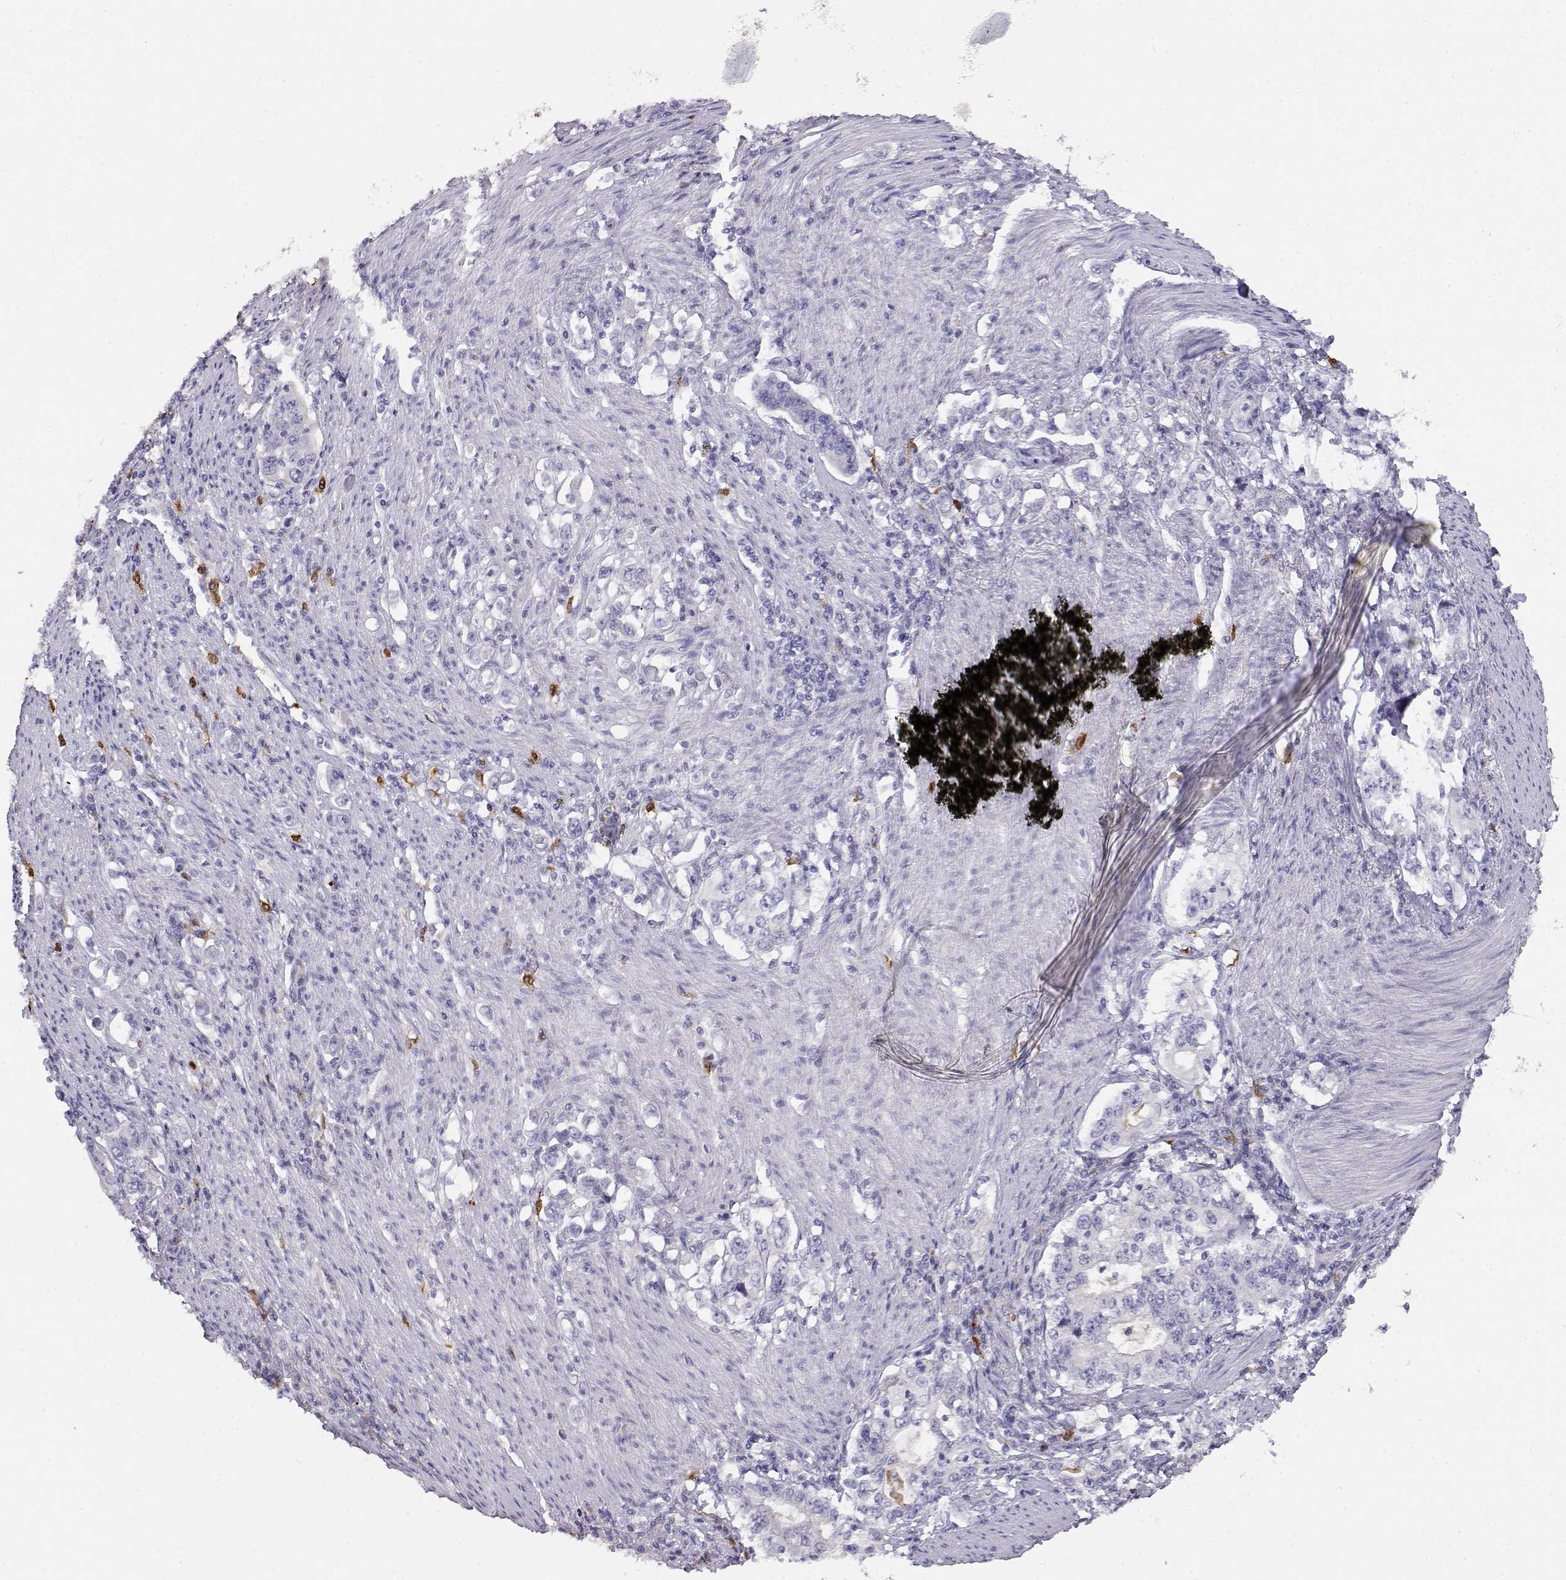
{"staining": {"intensity": "negative", "quantity": "none", "location": "none"}, "tissue": "stomach cancer", "cell_type": "Tumor cells", "image_type": "cancer", "snomed": [{"axis": "morphology", "description": "Adenocarcinoma, NOS"}, {"axis": "topography", "description": "Stomach, lower"}], "caption": "Immunohistochemistry (IHC) image of human stomach cancer (adenocarcinoma) stained for a protein (brown), which reveals no expression in tumor cells.", "gene": "CDHR1", "patient": {"sex": "female", "age": 72}}